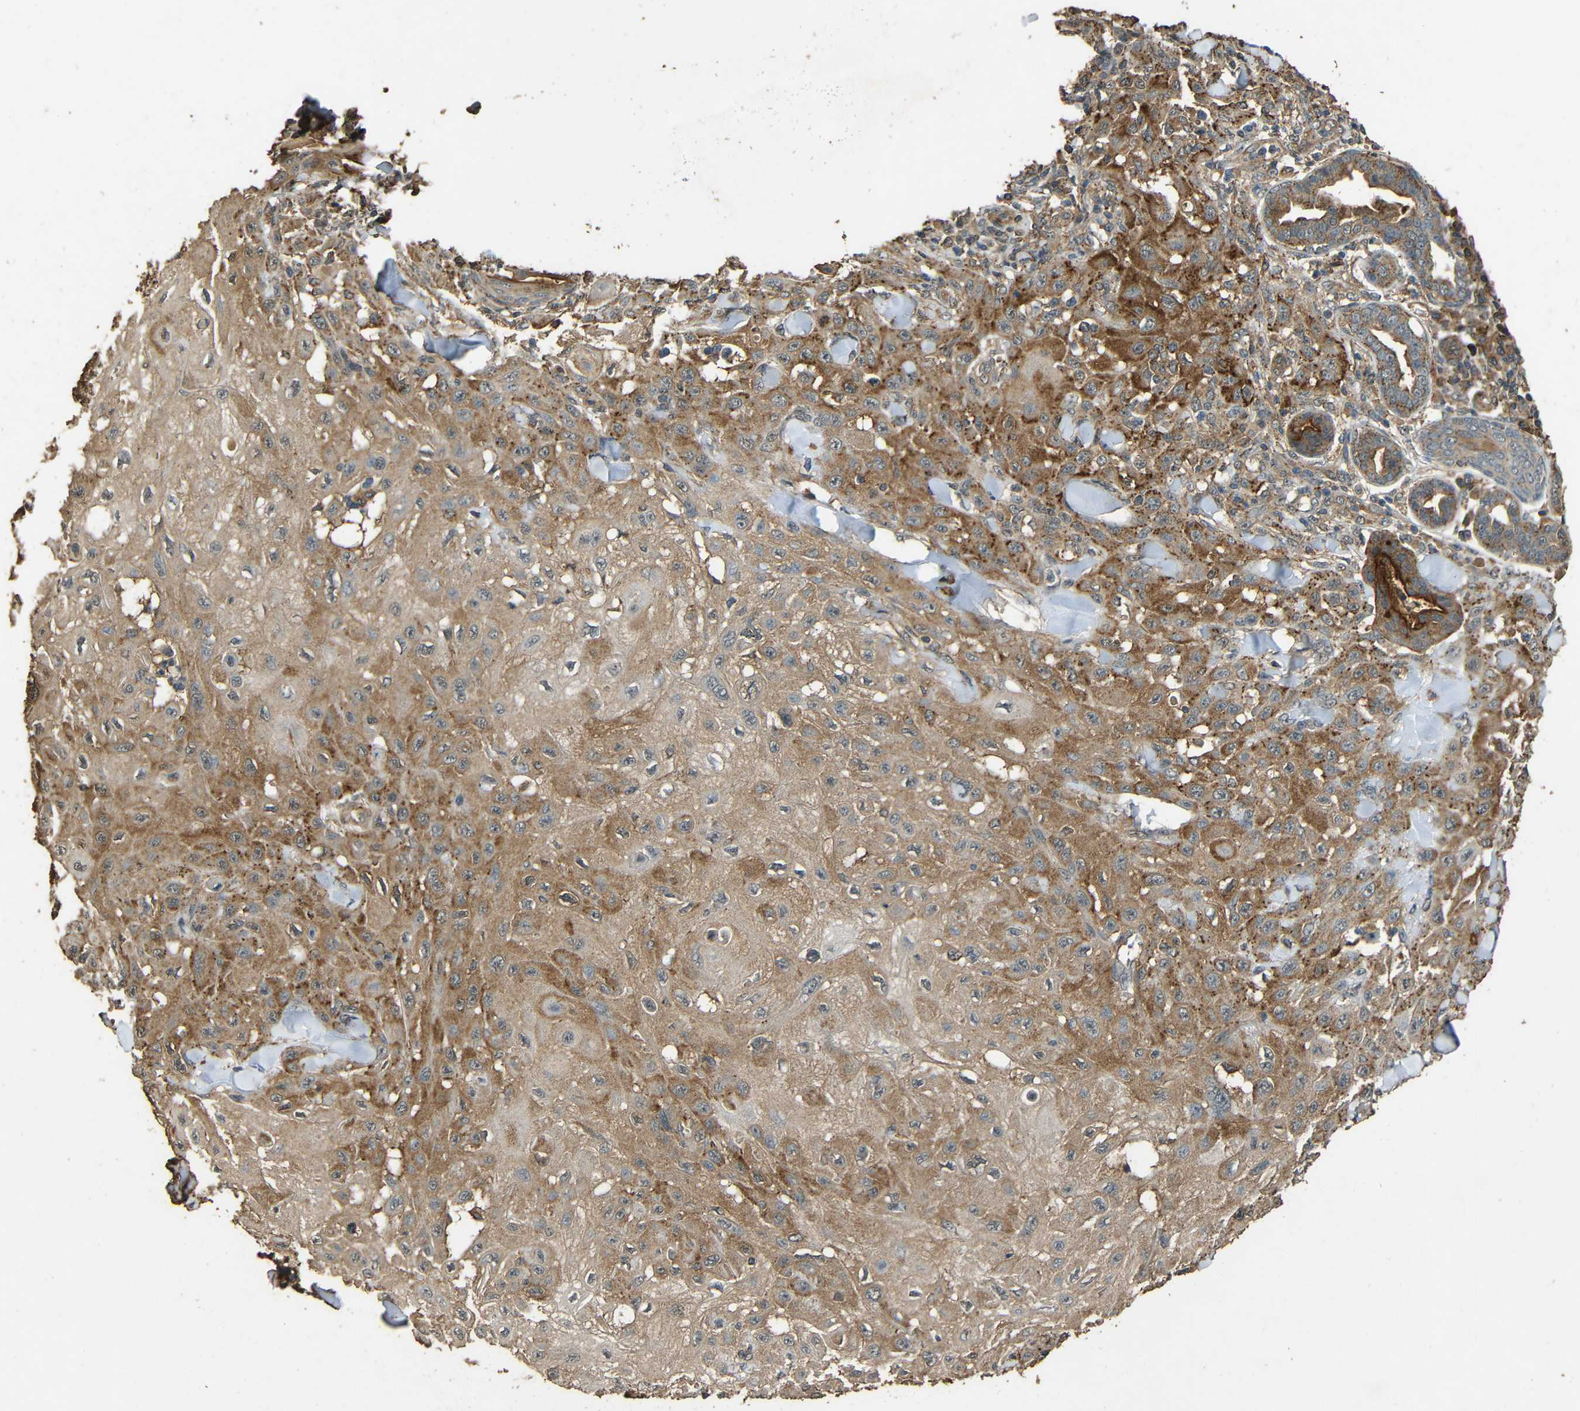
{"staining": {"intensity": "moderate", "quantity": ">75%", "location": "cytoplasmic/membranous"}, "tissue": "skin cancer", "cell_type": "Tumor cells", "image_type": "cancer", "snomed": [{"axis": "morphology", "description": "Squamous cell carcinoma, NOS"}, {"axis": "topography", "description": "Skin"}], "caption": "Immunohistochemistry (IHC) image of neoplastic tissue: human skin squamous cell carcinoma stained using IHC demonstrates medium levels of moderate protein expression localized specifically in the cytoplasmic/membranous of tumor cells, appearing as a cytoplasmic/membranous brown color.", "gene": "PDE5A", "patient": {"sex": "male", "age": 24}}